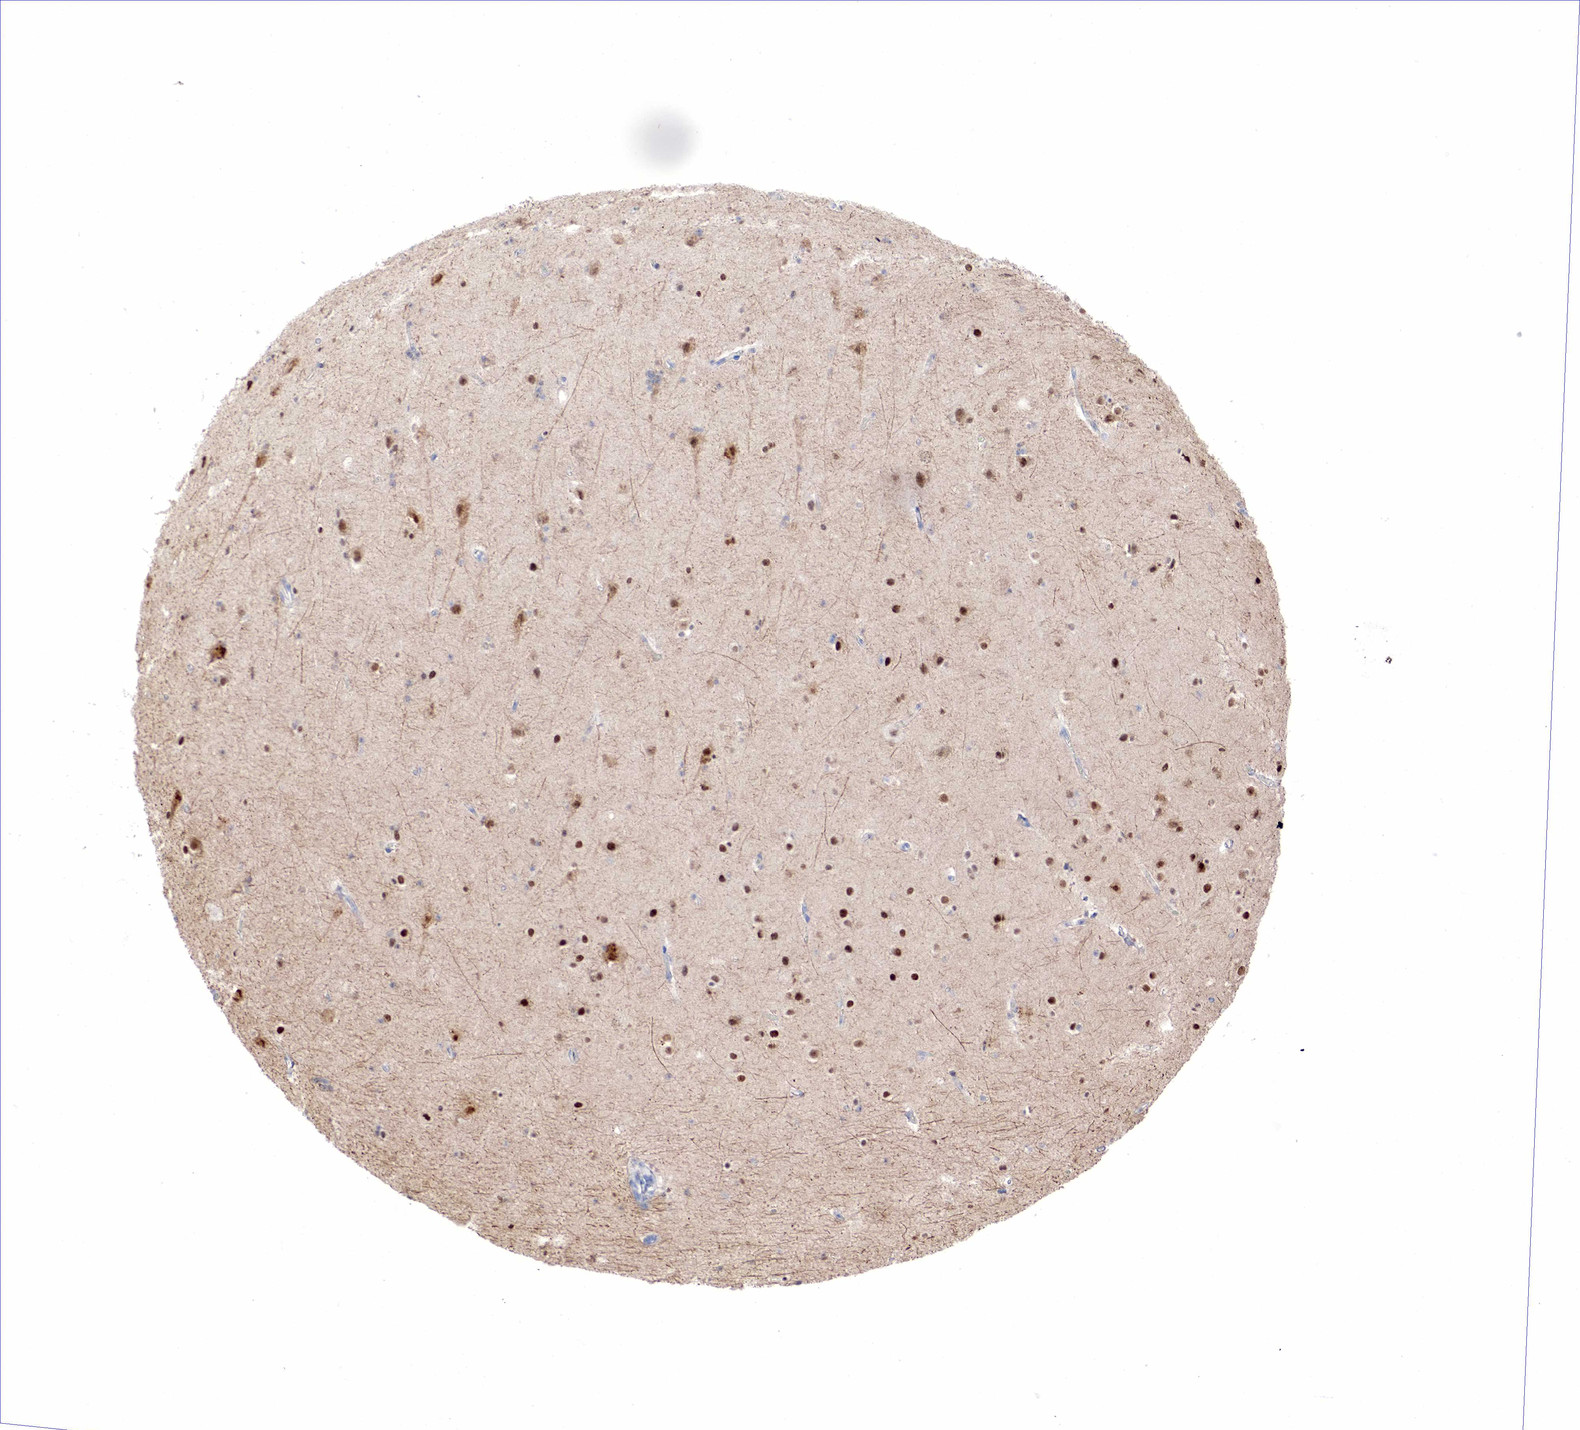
{"staining": {"intensity": "negative", "quantity": "none", "location": "none"}, "tissue": "cerebral cortex", "cell_type": "Endothelial cells", "image_type": "normal", "snomed": [{"axis": "morphology", "description": "Normal tissue, NOS"}, {"axis": "topography", "description": "Cerebral cortex"}, {"axis": "topography", "description": "Hippocampus"}], "caption": "Cerebral cortex stained for a protein using IHC shows no expression endothelial cells.", "gene": "PGR", "patient": {"sex": "female", "age": 19}}